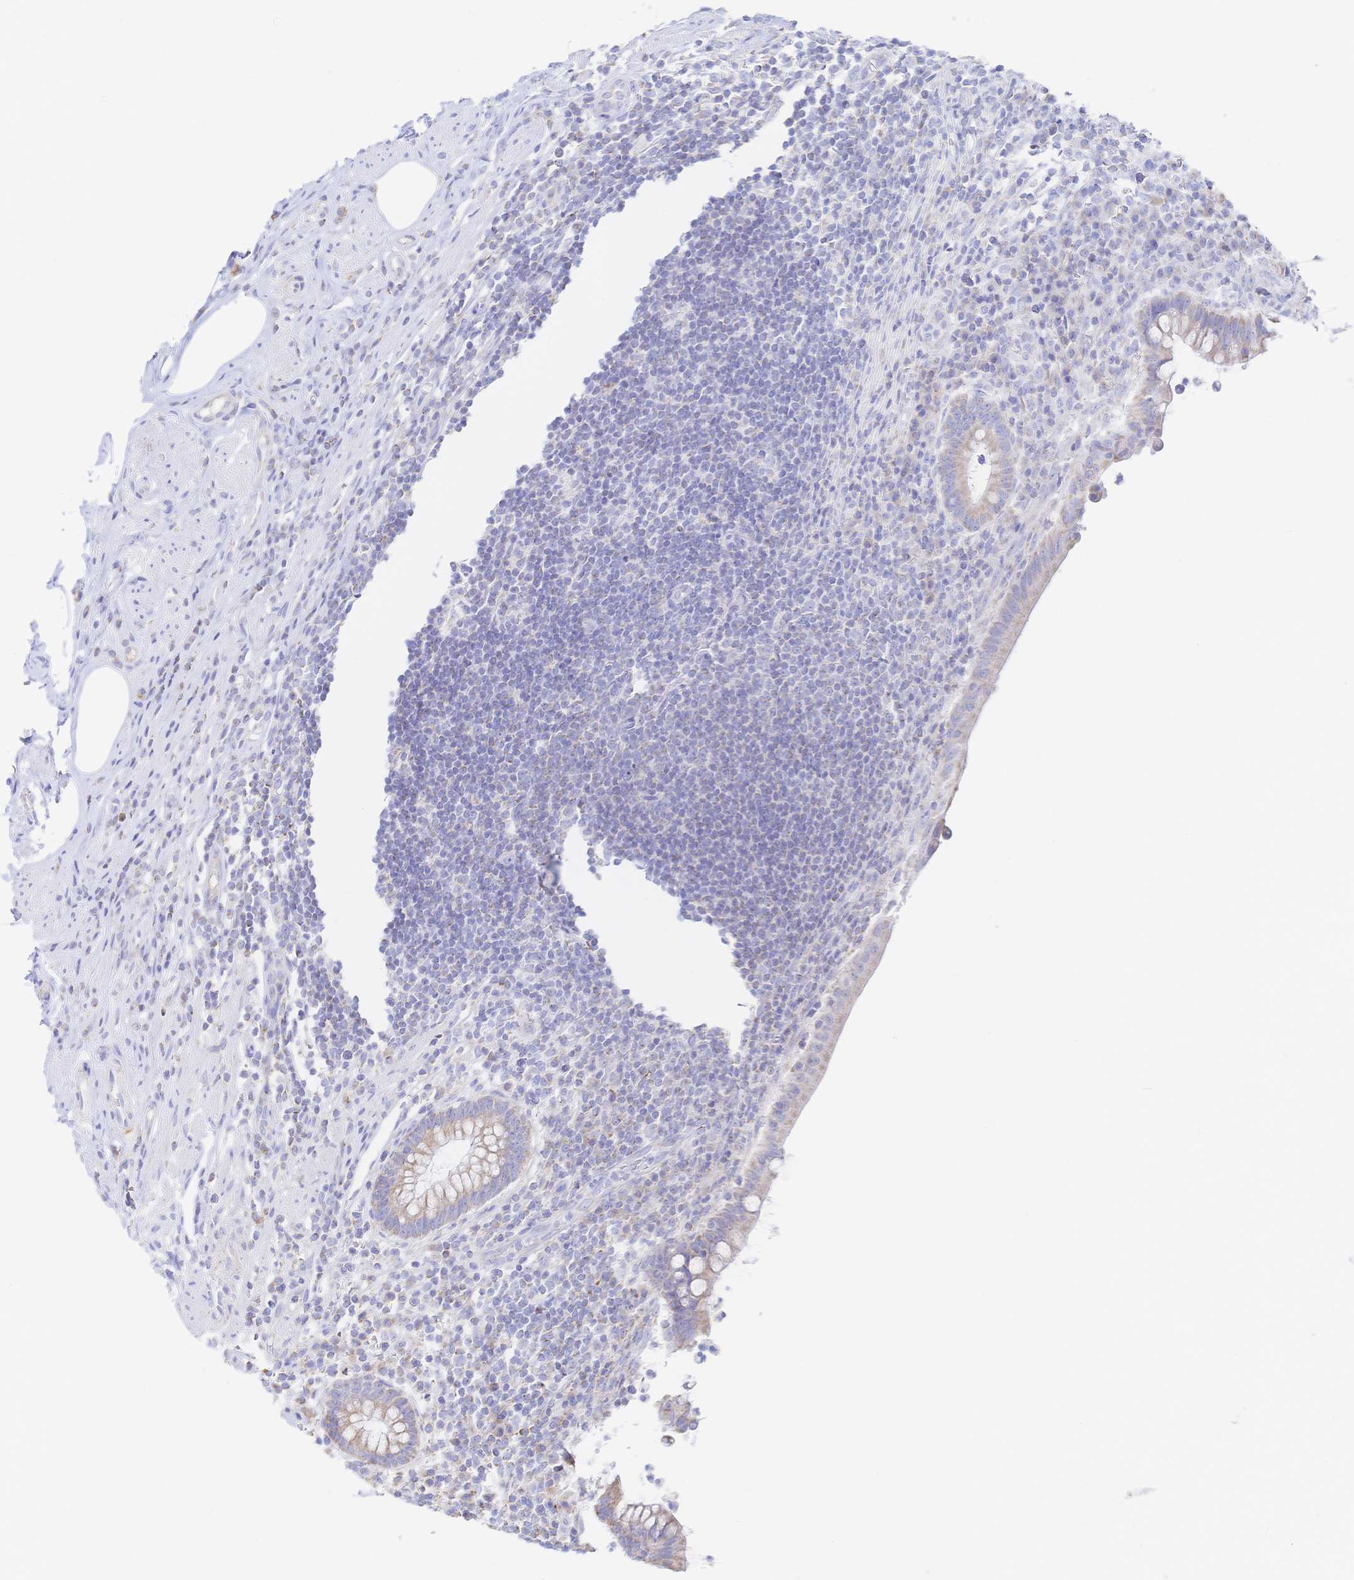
{"staining": {"intensity": "moderate", "quantity": "<25%", "location": "cytoplasmic/membranous"}, "tissue": "appendix", "cell_type": "Glandular cells", "image_type": "normal", "snomed": [{"axis": "morphology", "description": "Normal tissue, NOS"}, {"axis": "topography", "description": "Appendix"}], "caption": "Glandular cells show low levels of moderate cytoplasmic/membranous staining in approximately <25% of cells in unremarkable human appendix.", "gene": "SYNGR4", "patient": {"sex": "female", "age": 56}}